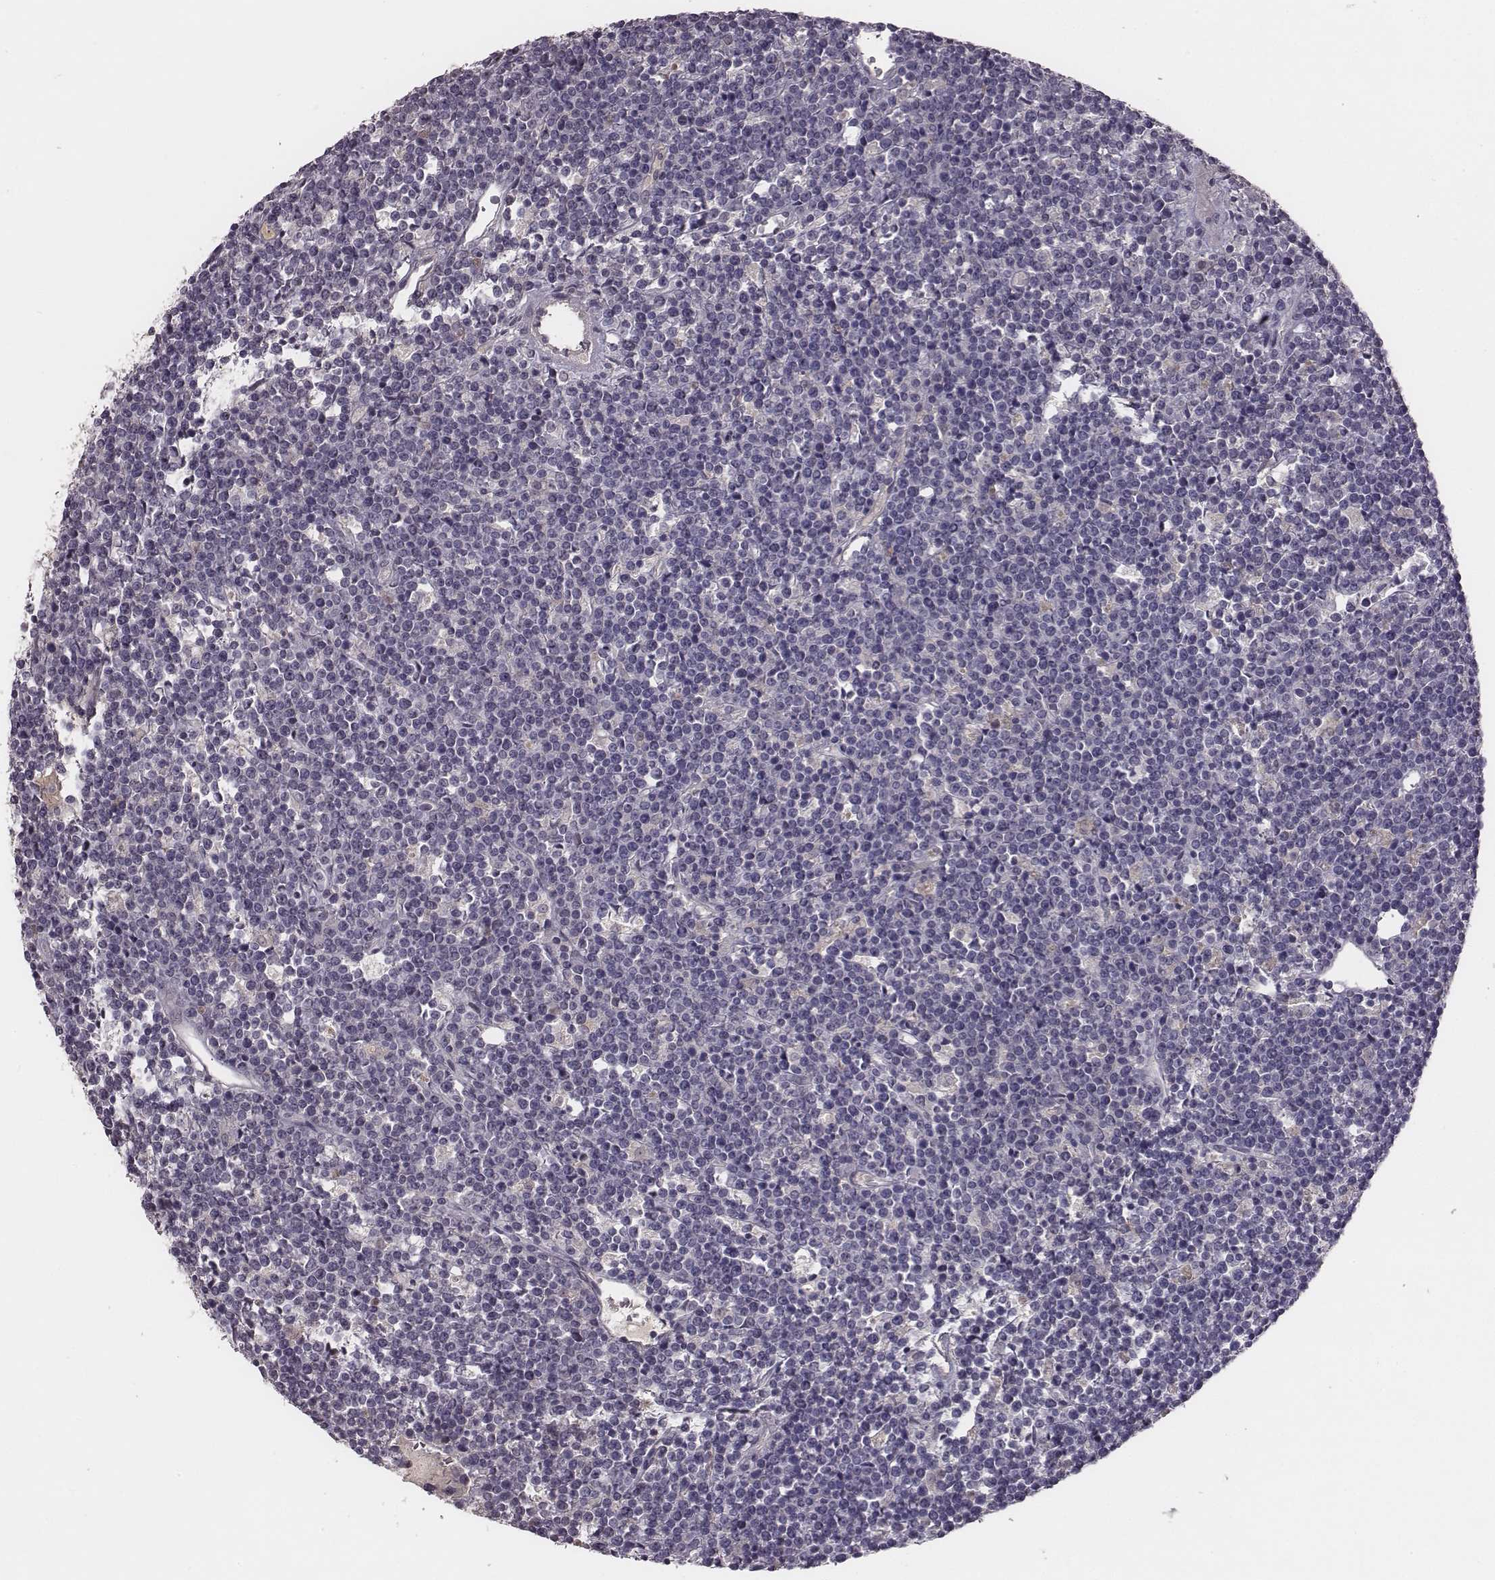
{"staining": {"intensity": "negative", "quantity": "none", "location": "none"}, "tissue": "lymphoma", "cell_type": "Tumor cells", "image_type": "cancer", "snomed": [{"axis": "morphology", "description": "Malignant lymphoma, non-Hodgkin's type, High grade"}, {"axis": "topography", "description": "Ovary"}], "caption": "The photomicrograph demonstrates no significant positivity in tumor cells of high-grade malignant lymphoma, non-Hodgkin's type. (DAB immunohistochemistry (IHC), high magnification).", "gene": "SLC22A6", "patient": {"sex": "female", "age": 56}}